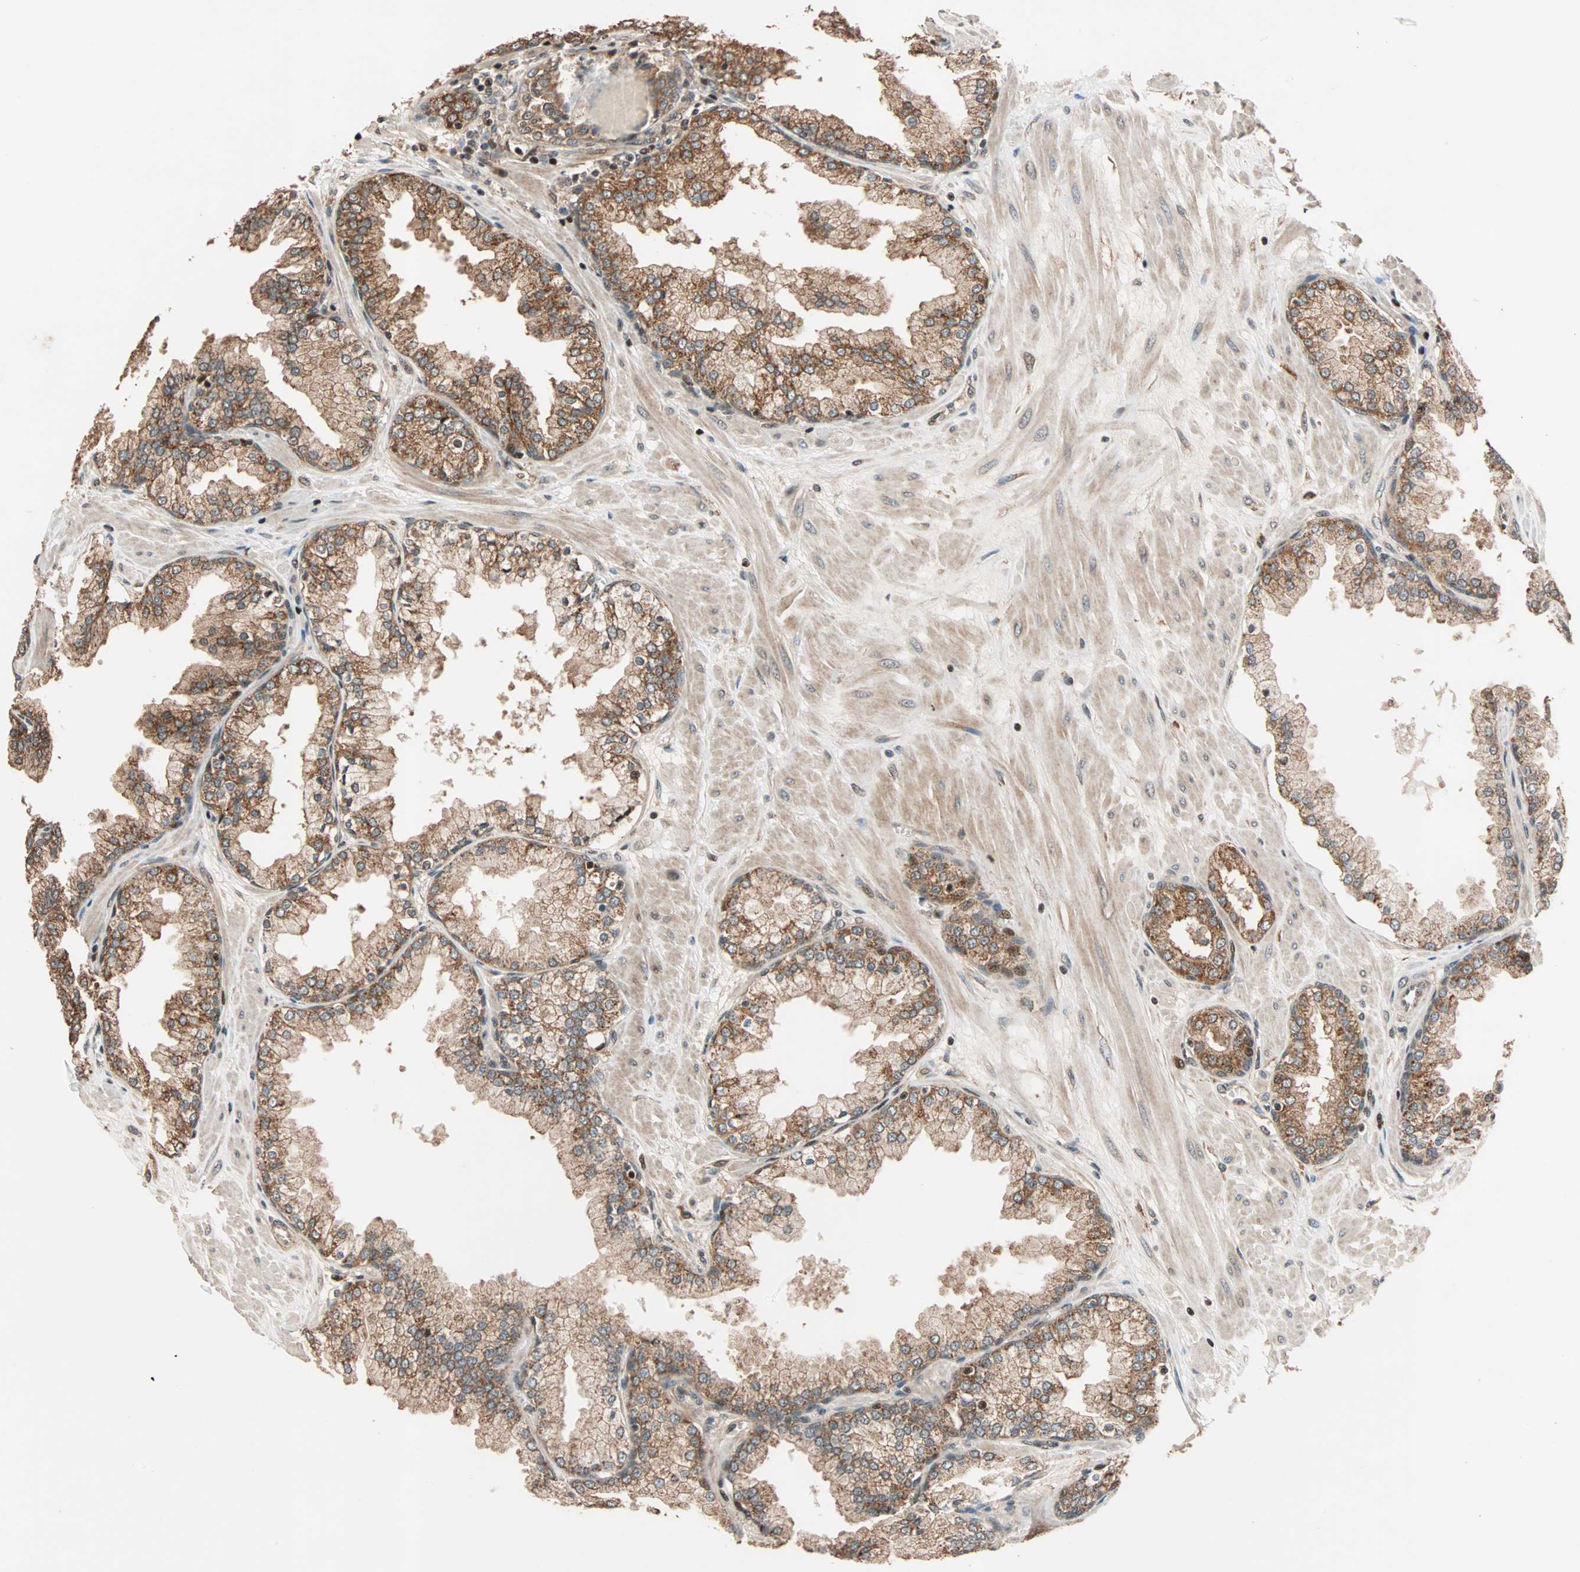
{"staining": {"intensity": "moderate", "quantity": ">75%", "location": "cytoplasmic/membranous"}, "tissue": "prostate", "cell_type": "Glandular cells", "image_type": "normal", "snomed": [{"axis": "morphology", "description": "Normal tissue, NOS"}, {"axis": "topography", "description": "Prostate"}], "caption": "DAB (3,3'-diaminobenzidine) immunohistochemical staining of benign prostate displays moderate cytoplasmic/membranous protein expression in approximately >75% of glandular cells.", "gene": "HECW1", "patient": {"sex": "male", "age": 51}}